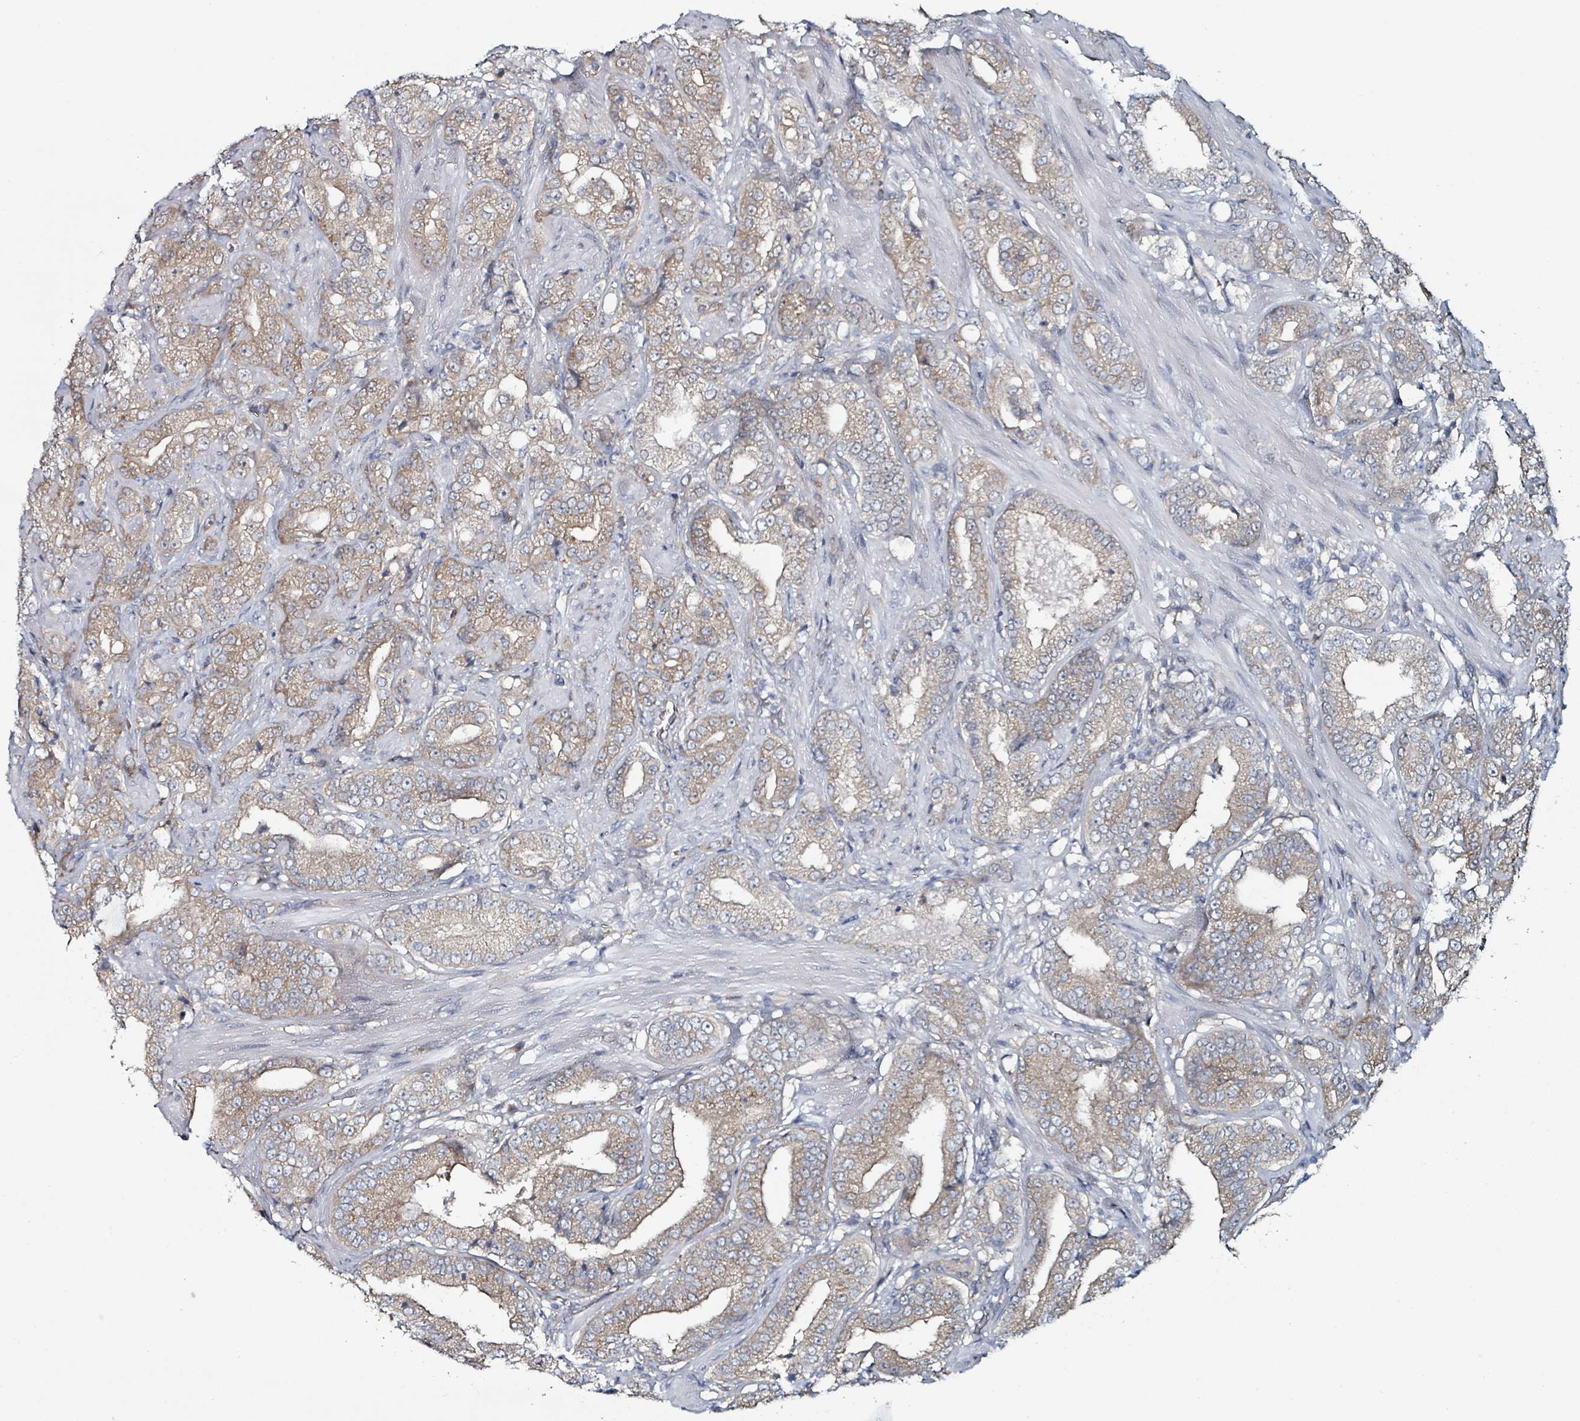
{"staining": {"intensity": "weak", "quantity": ">75%", "location": "cytoplasmic/membranous"}, "tissue": "prostate cancer", "cell_type": "Tumor cells", "image_type": "cancer", "snomed": [{"axis": "morphology", "description": "Adenocarcinoma, Low grade"}, {"axis": "topography", "description": "Prostate"}], "caption": "Protein positivity by immunohistochemistry (IHC) reveals weak cytoplasmic/membranous positivity in about >75% of tumor cells in prostate cancer (low-grade adenocarcinoma). The staining is performed using DAB (3,3'-diaminobenzidine) brown chromogen to label protein expression. The nuclei are counter-stained blue using hematoxylin.", "gene": "B3GAT3", "patient": {"sex": "male", "age": 67}}